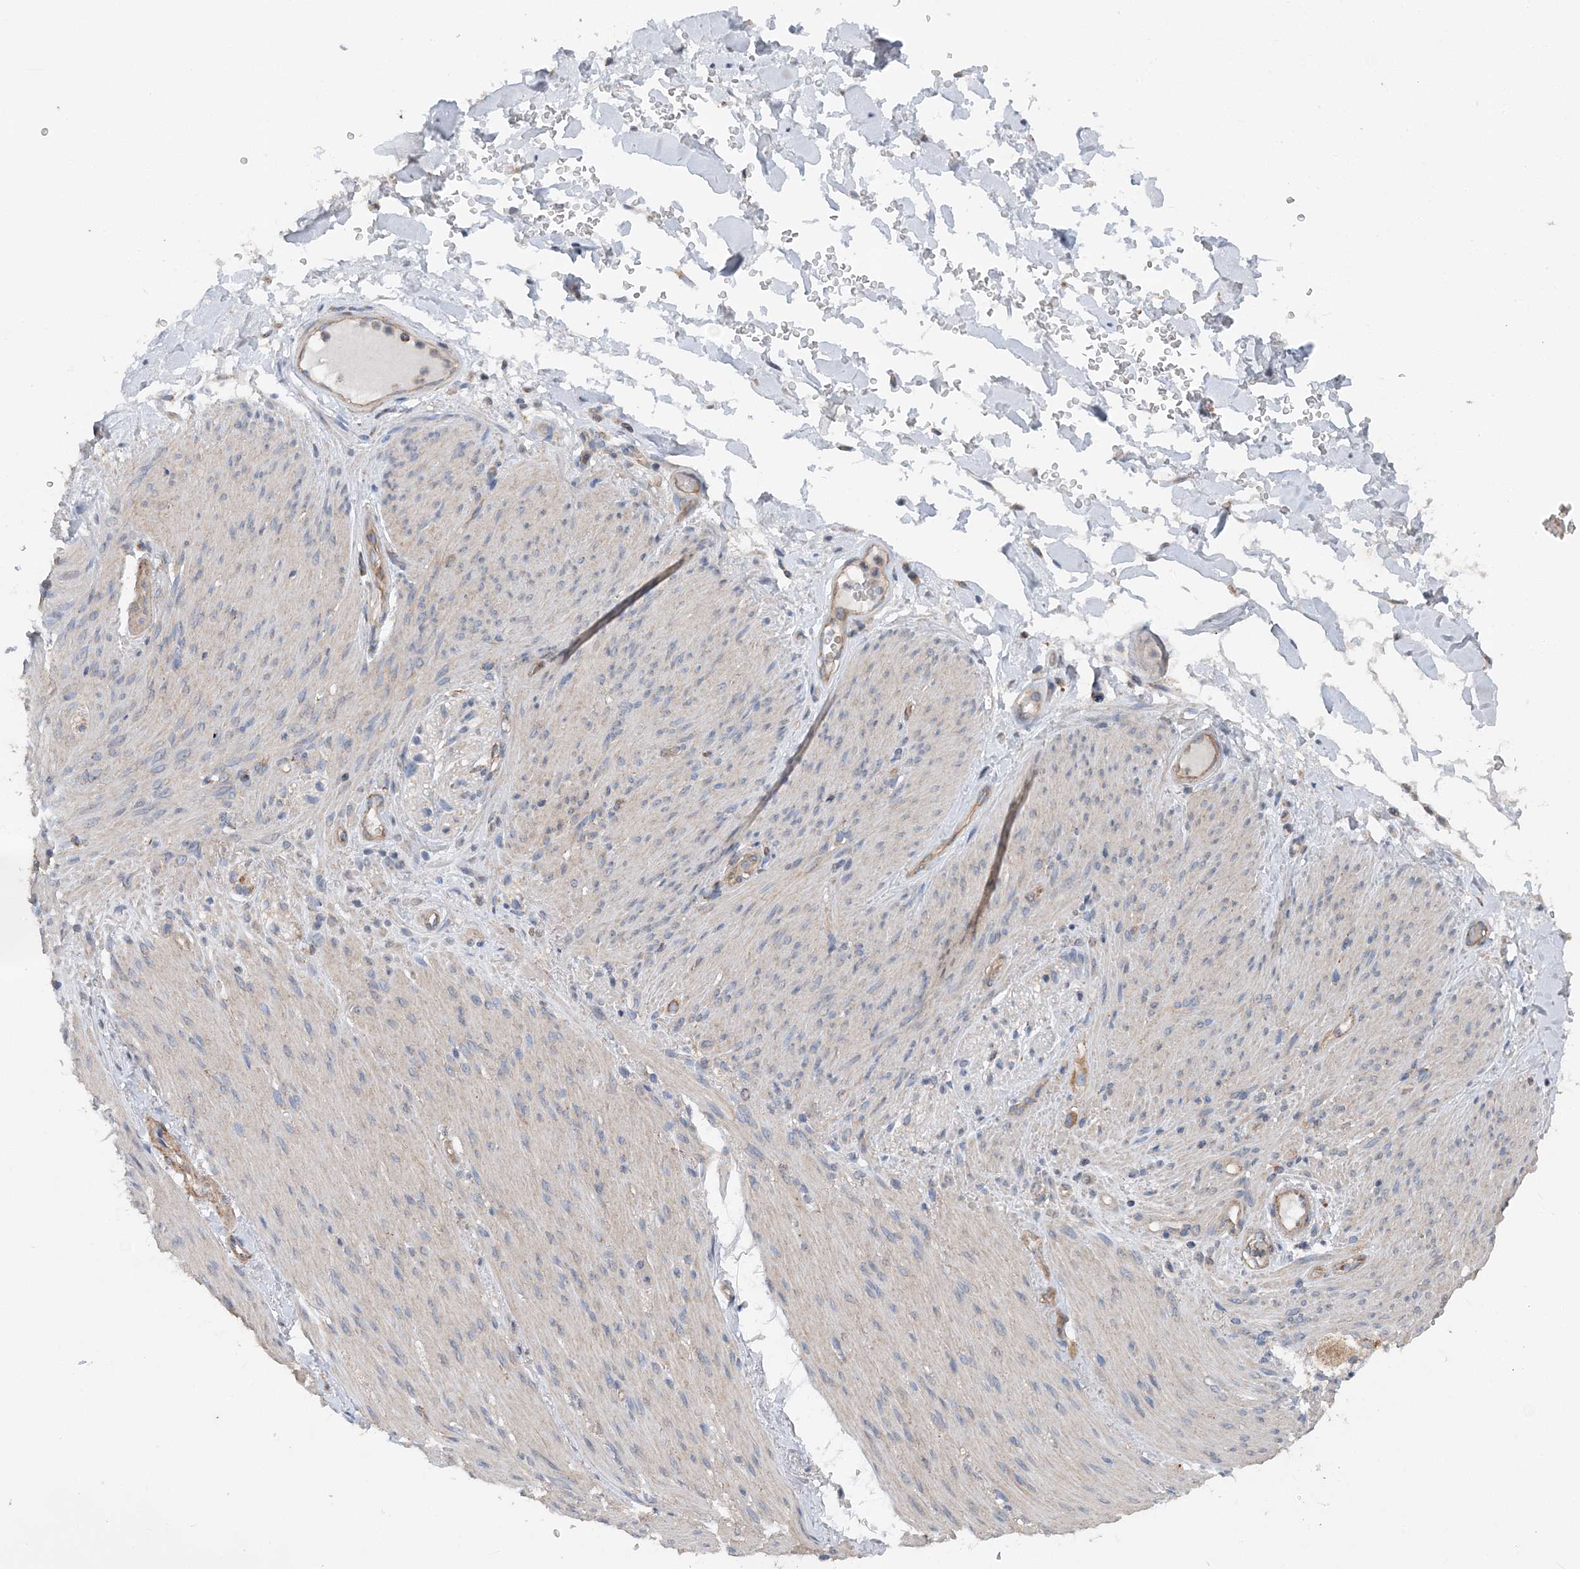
{"staining": {"intensity": "weak", "quantity": "25%-75%", "location": "cytoplasmic/membranous"}, "tissue": "adipose tissue", "cell_type": "Adipocytes", "image_type": "normal", "snomed": [{"axis": "morphology", "description": "Normal tissue, NOS"}, {"axis": "topography", "description": "Colon"}, {"axis": "topography", "description": "Peripheral nerve tissue"}], "caption": "The immunohistochemical stain highlights weak cytoplasmic/membranous positivity in adipocytes of benign adipose tissue.", "gene": "SPRY2", "patient": {"sex": "female", "age": 61}}